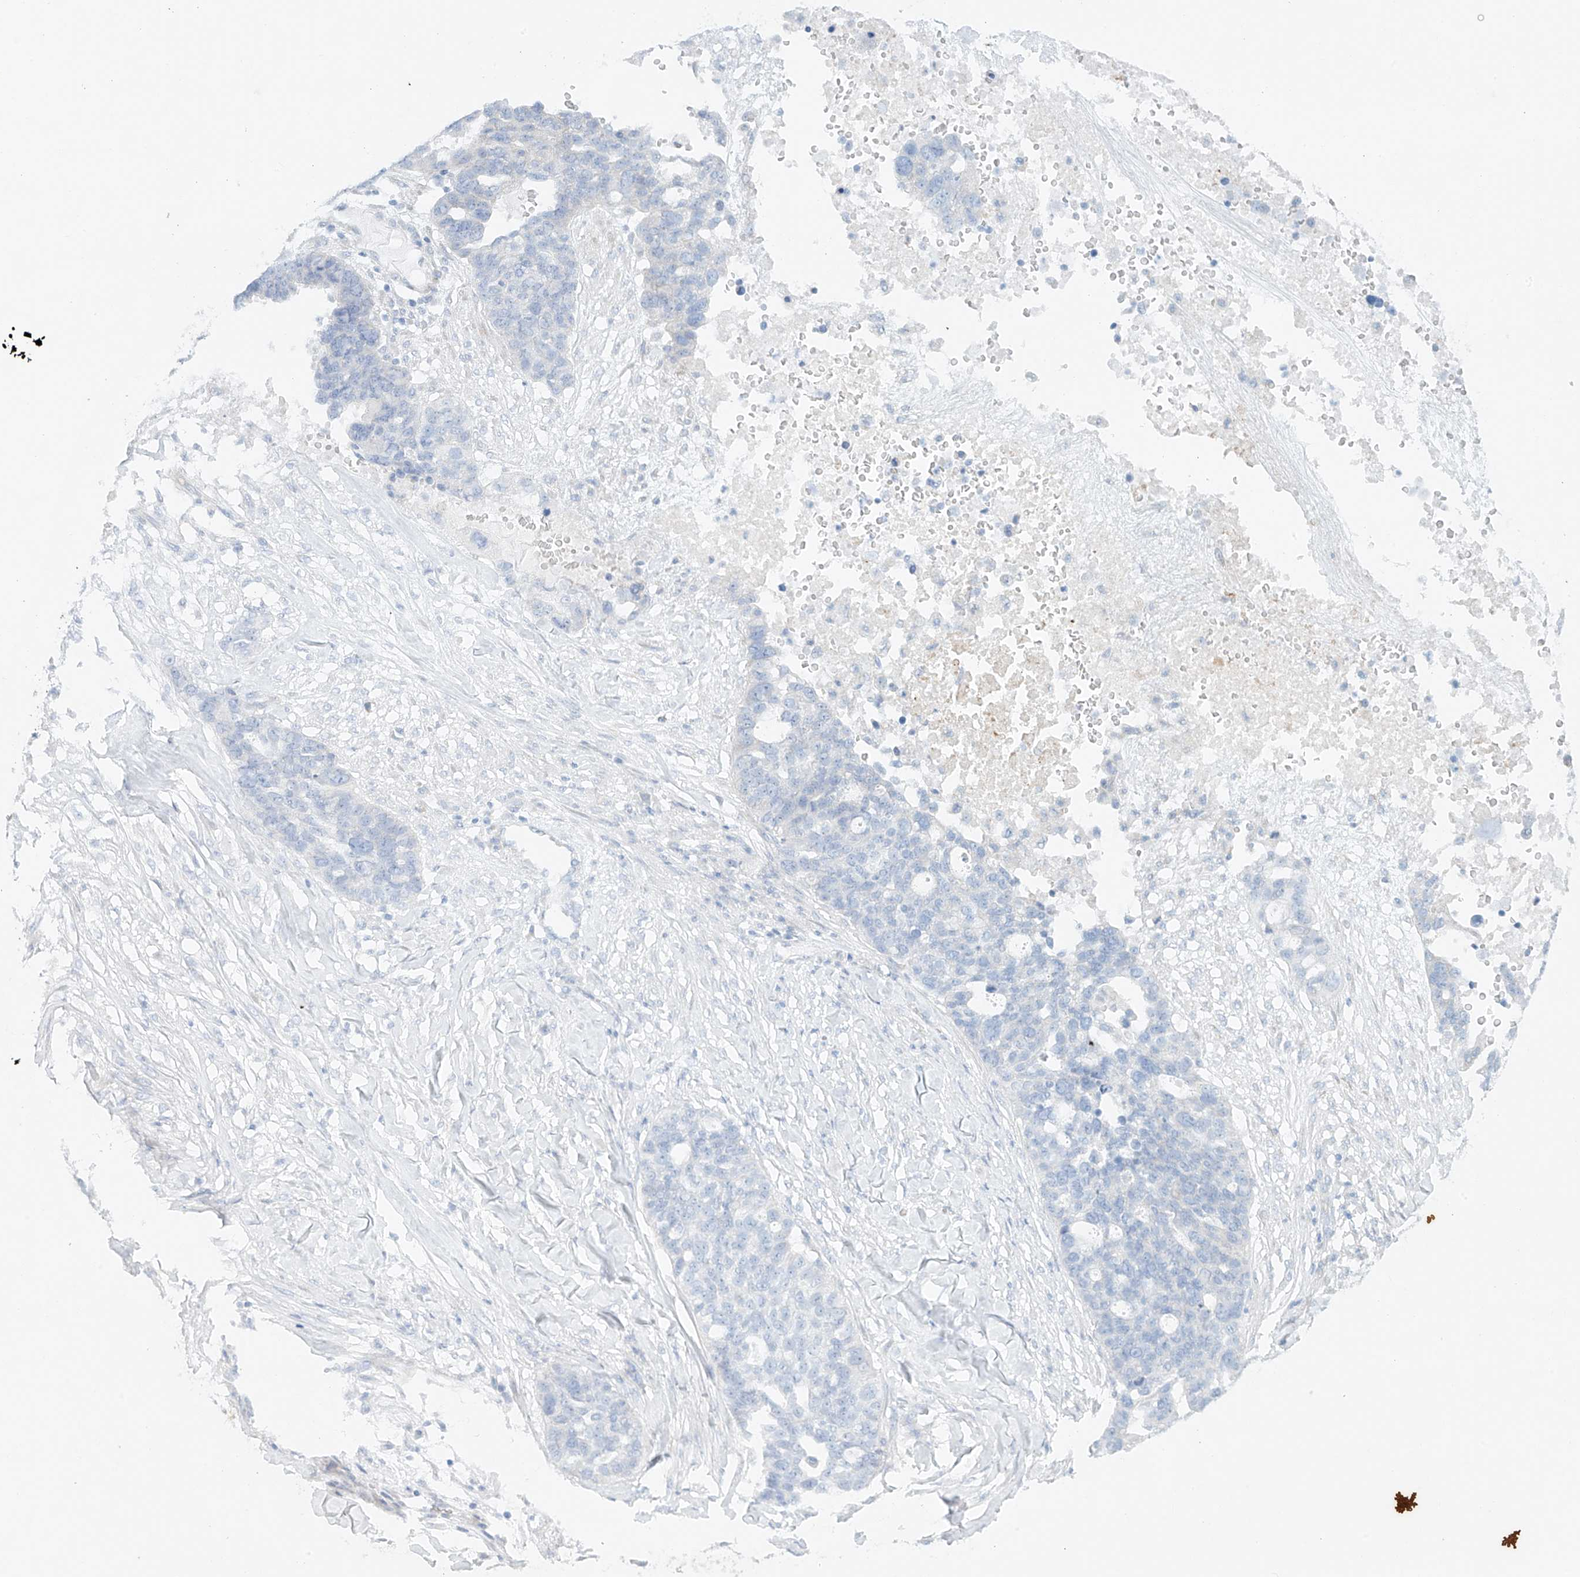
{"staining": {"intensity": "negative", "quantity": "none", "location": "none"}, "tissue": "ovarian cancer", "cell_type": "Tumor cells", "image_type": "cancer", "snomed": [{"axis": "morphology", "description": "Cystadenocarcinoma, serous, NOS"}, {"axis": "topography", "description": "Ovary"}], "caption": "High power microscopy image of an immunohistochemistry (IHC) photomicrograph of ovarian cancer (serous cystadenocarcinoma), revealing no significant positivity in tumor cells.", "gene": "EIPR1", "patient": {"sex": "female", "age": 59}}